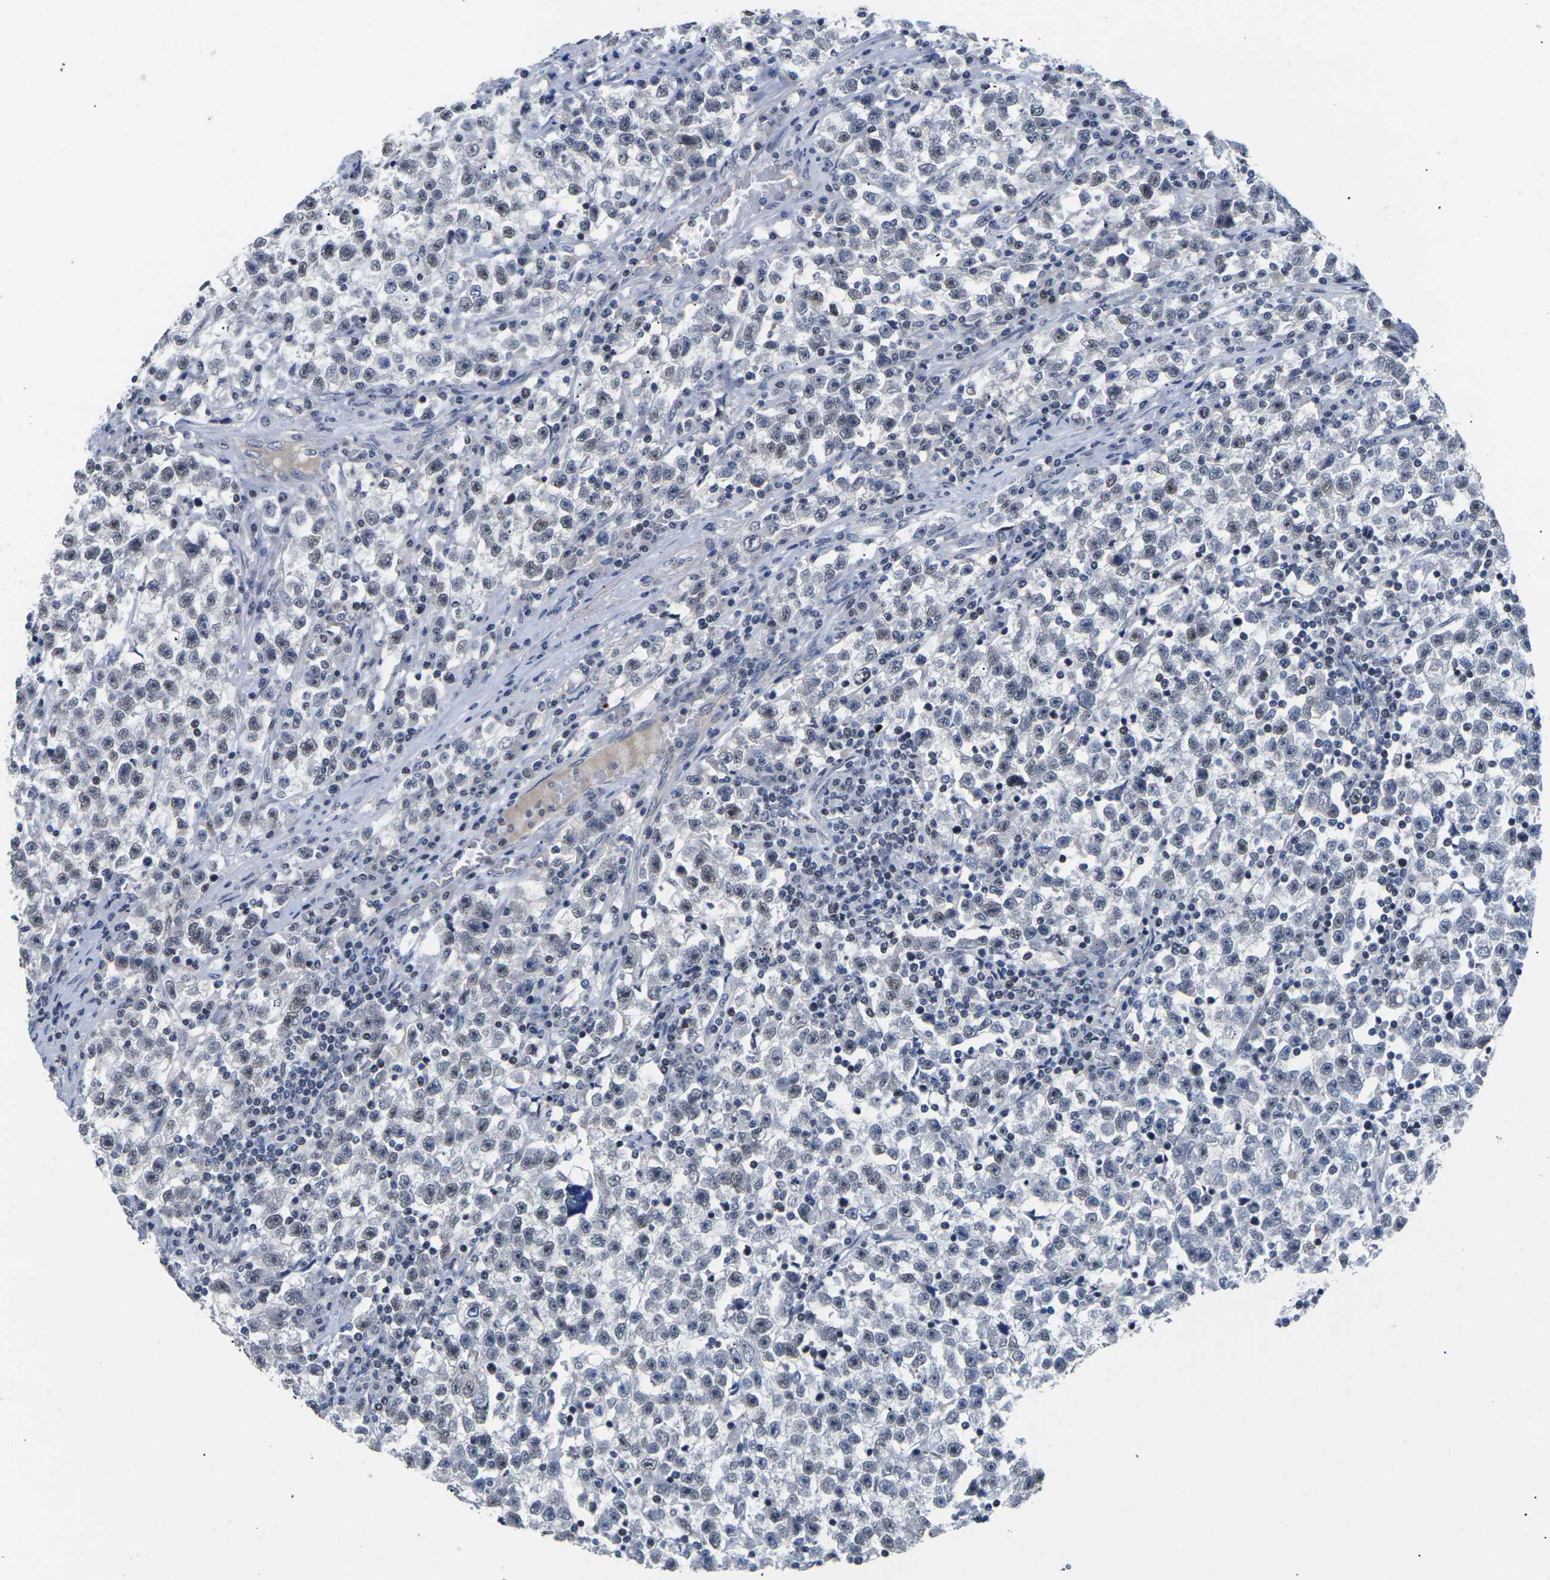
{"staining": {"intensity": "negative", "quantity": "none", "location": "none"}, "tissue": "testis cancer", "cell_type": "Tumor cells", "image_type": "cancer", "snomed": [{"axis": "morphology", "description": "Seminoma, NOS"}, {"axis": "topography", "description": "Testis"}], "caption": "DAB immunohistochemical staining of testis cancer (seminoma) reveals no significant staining in tumor cells.", "gene": "ST6GAL2", "patient": {"sex": "male", "age": 22}}